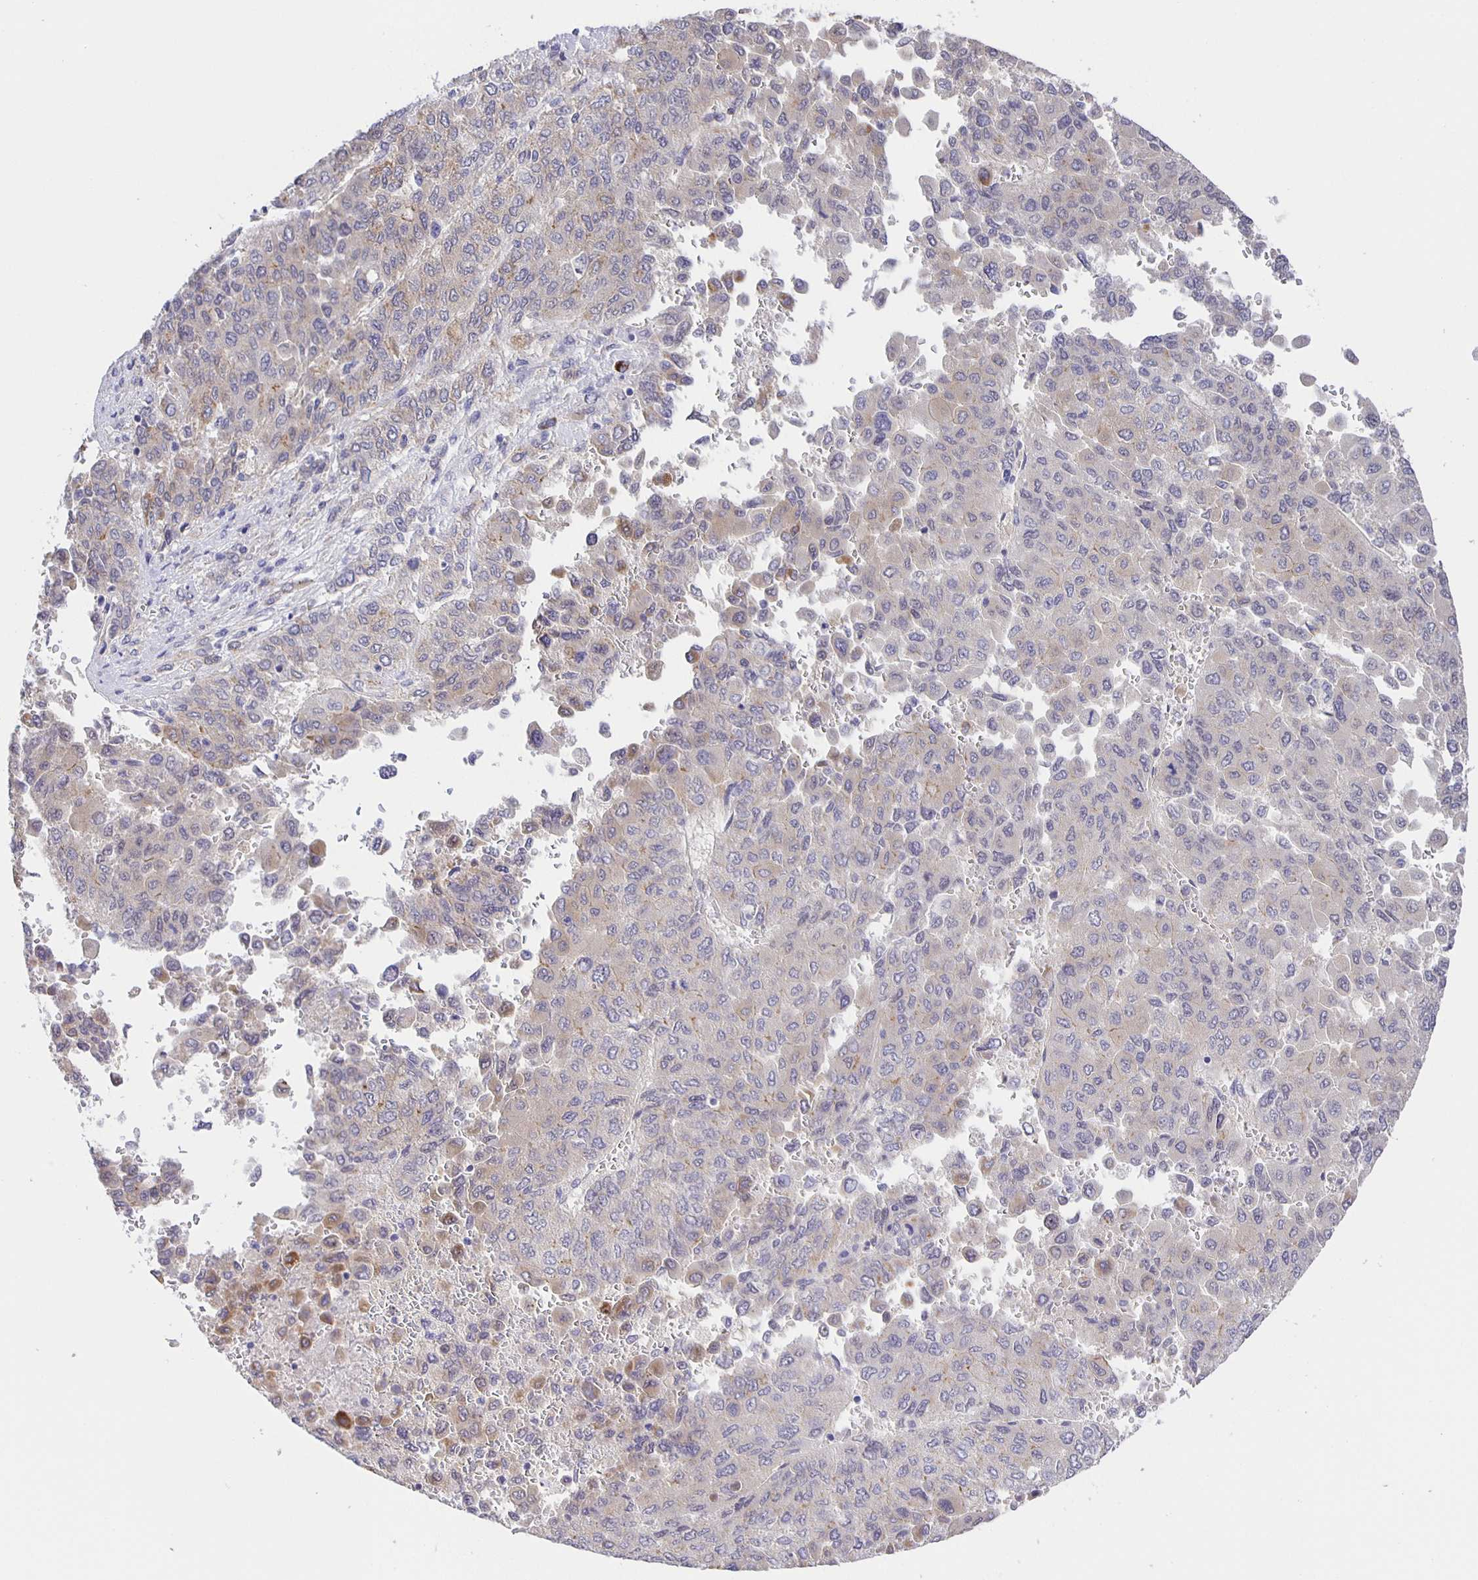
{"staining": {"intensity": "negative", "quantity": "none", "location": "none"}, "tissue": "liver cancer", "cell_type": "Tumor cells", "image_type": "cancer", "snomed": [{"axis": "morphology", "description": "Carcinoma, Hepatocellular, NOS"}, {"axis": "topography", "description": "Liver"}], "caption": "Human liver cancer stained for a protein using IHC exhibits no staining in tumor cells.", "gene": "JMJD4", "patient": {"sex": "female", "age": 41}}